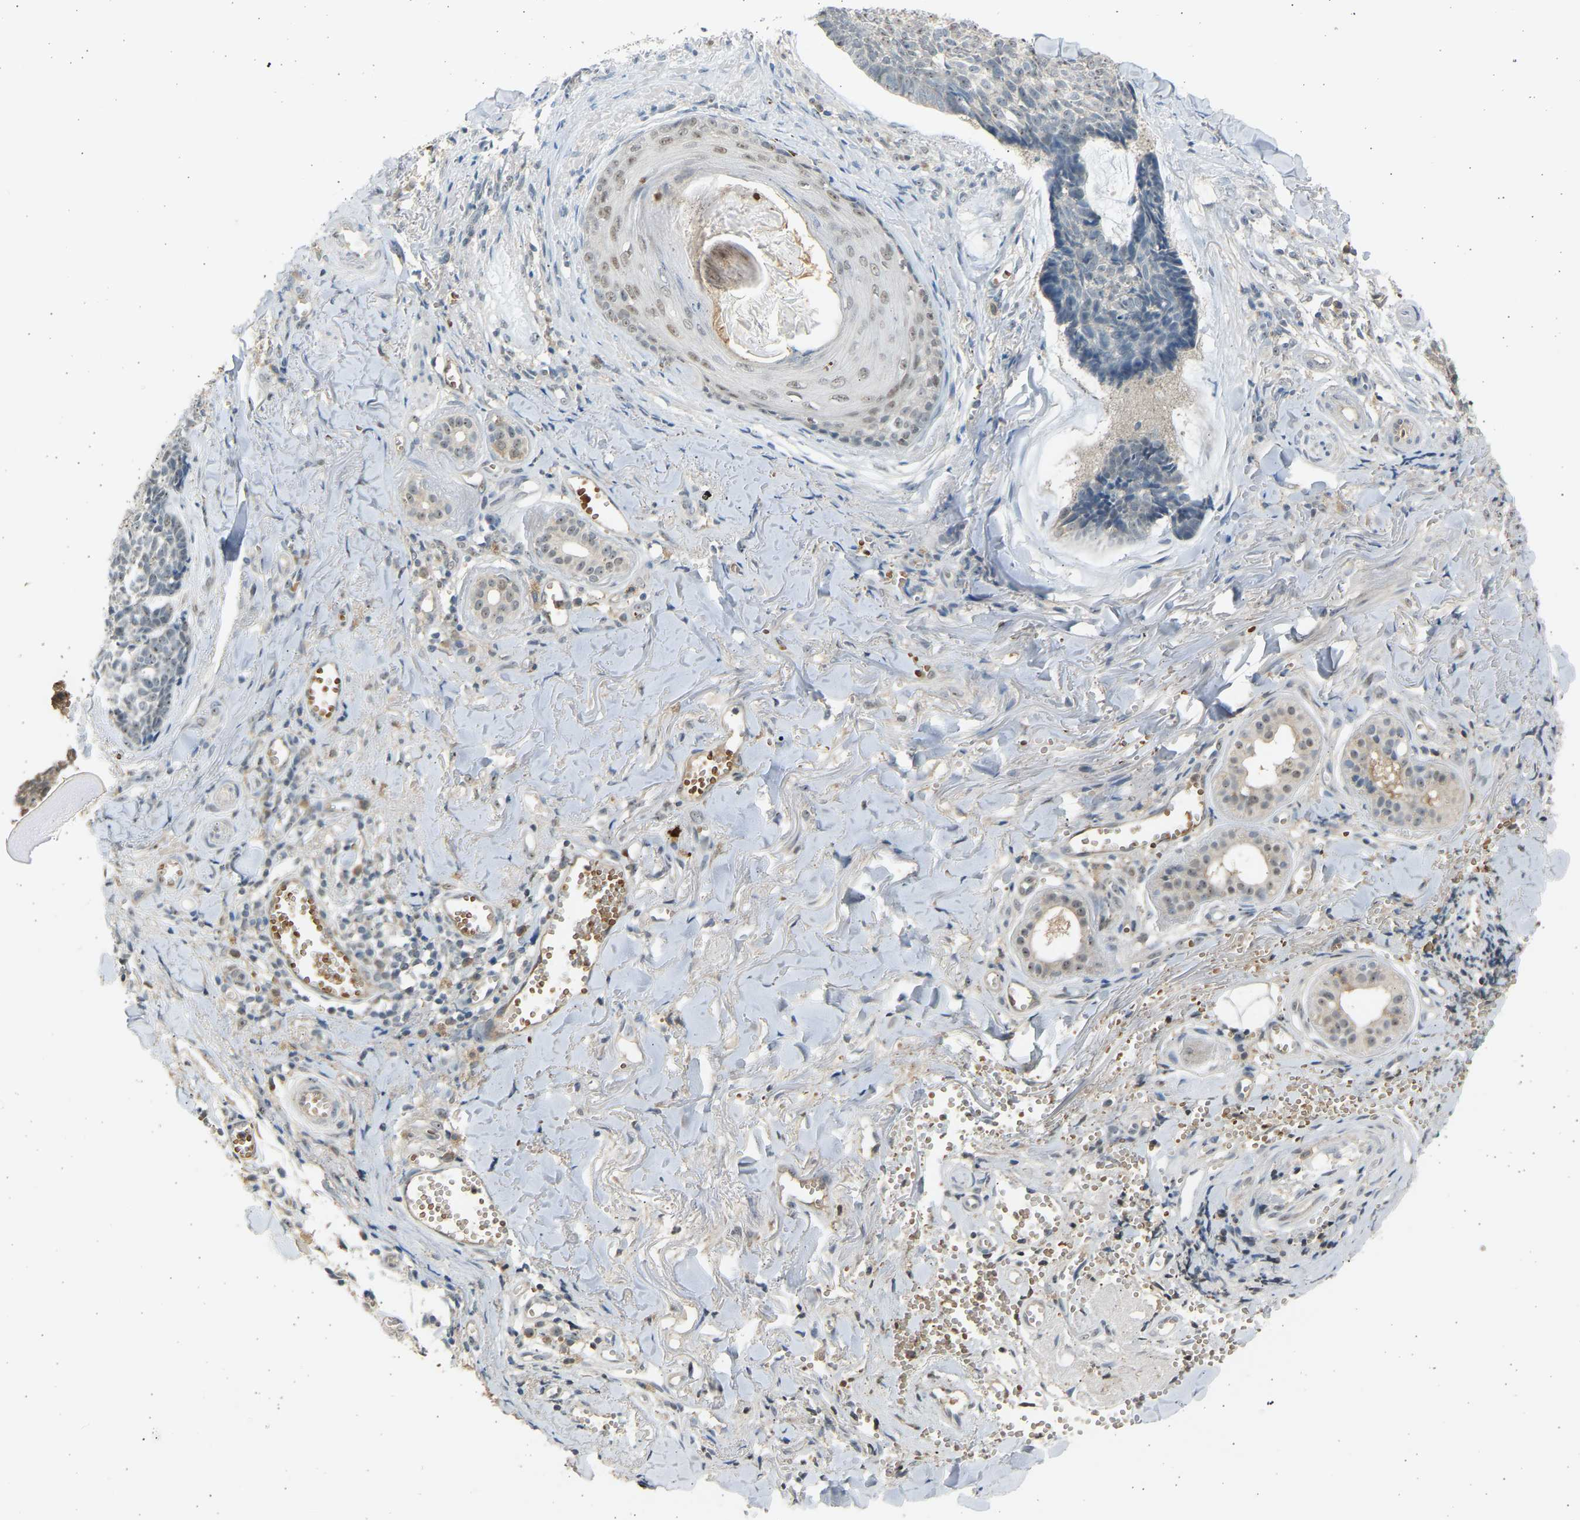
{"staining": {"intensity": "weak", "quantity": "25%-75%", "location": "nuclear"}, "tissue": "skin cancer", "cell_type": "Tumor cells", "image_type": "cancer", "snomed": [{"axis": "morphology", "description": "Basal cell carcinoma"}, {"axis": "topography", "description": "Skin"}], "caption": "Skin cancer (basal cell carcinoma) tissue displays weak nuclear positivity in about 25%-75% of tumor cells, visualized by immunohistochemistry.", "gene": "BIRC2", "patient": {"sex": "male", "age": 84}}